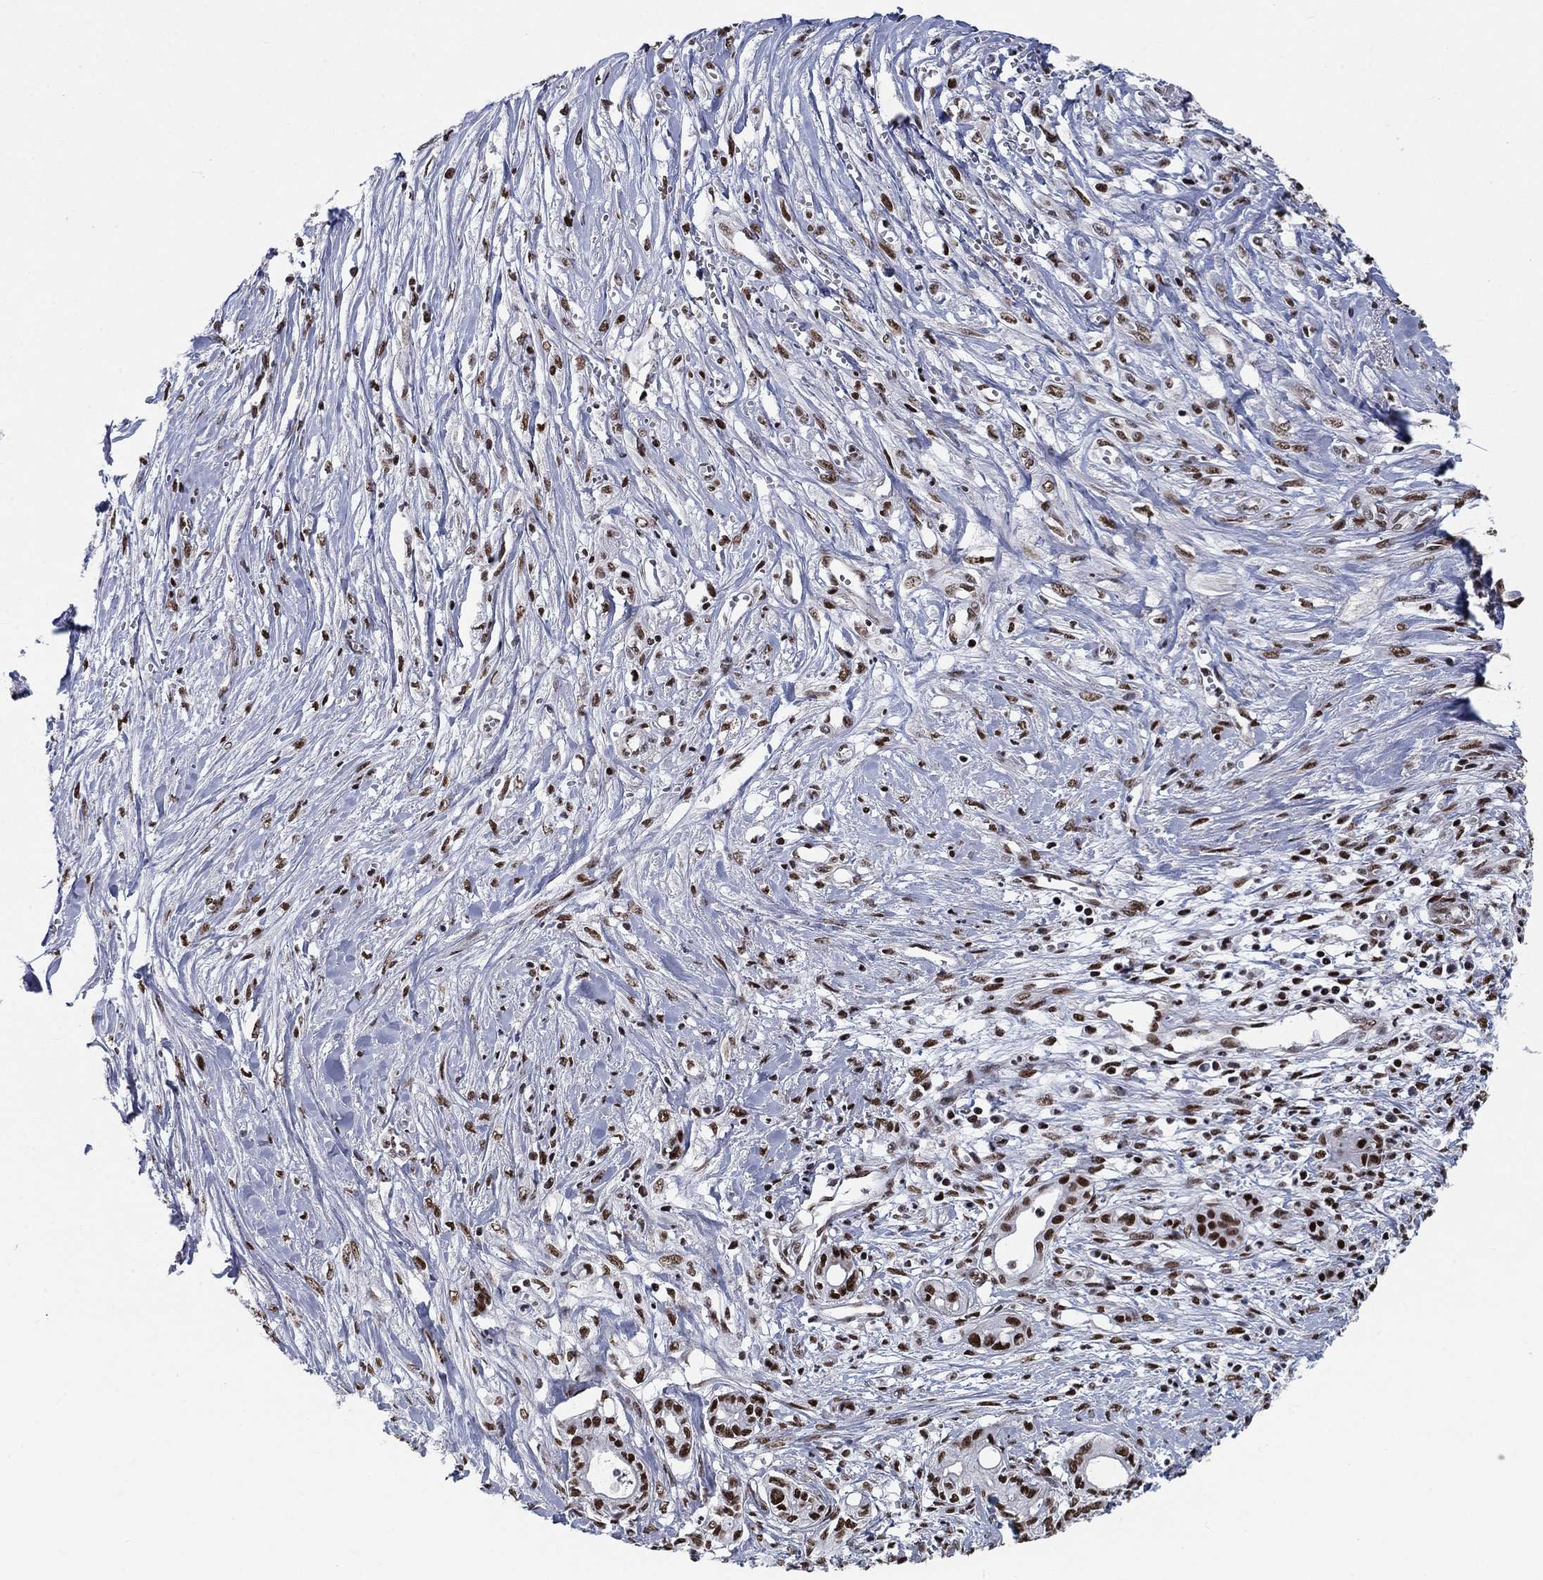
{"staining": {"intensity": "strong", "quantity": ">75%", "location": "nuclear"}, "tissue": "pancreatic cancer", "cell_type": "Tumor cells", "image_type": "cancer", "snomed": [{"axis": "morphology", "description": "Adenocarcinoma, NOS"}, {"axis": "topography", "description": "Pancreas"}], "caption": "About >75% of tumor cells in human pancreatic cancer show strong nuclear protein expression as visualized by brown immunohistochemical staining.", "gene": "RPRD1B", "patient": {"sex": "male", "age": 71}}